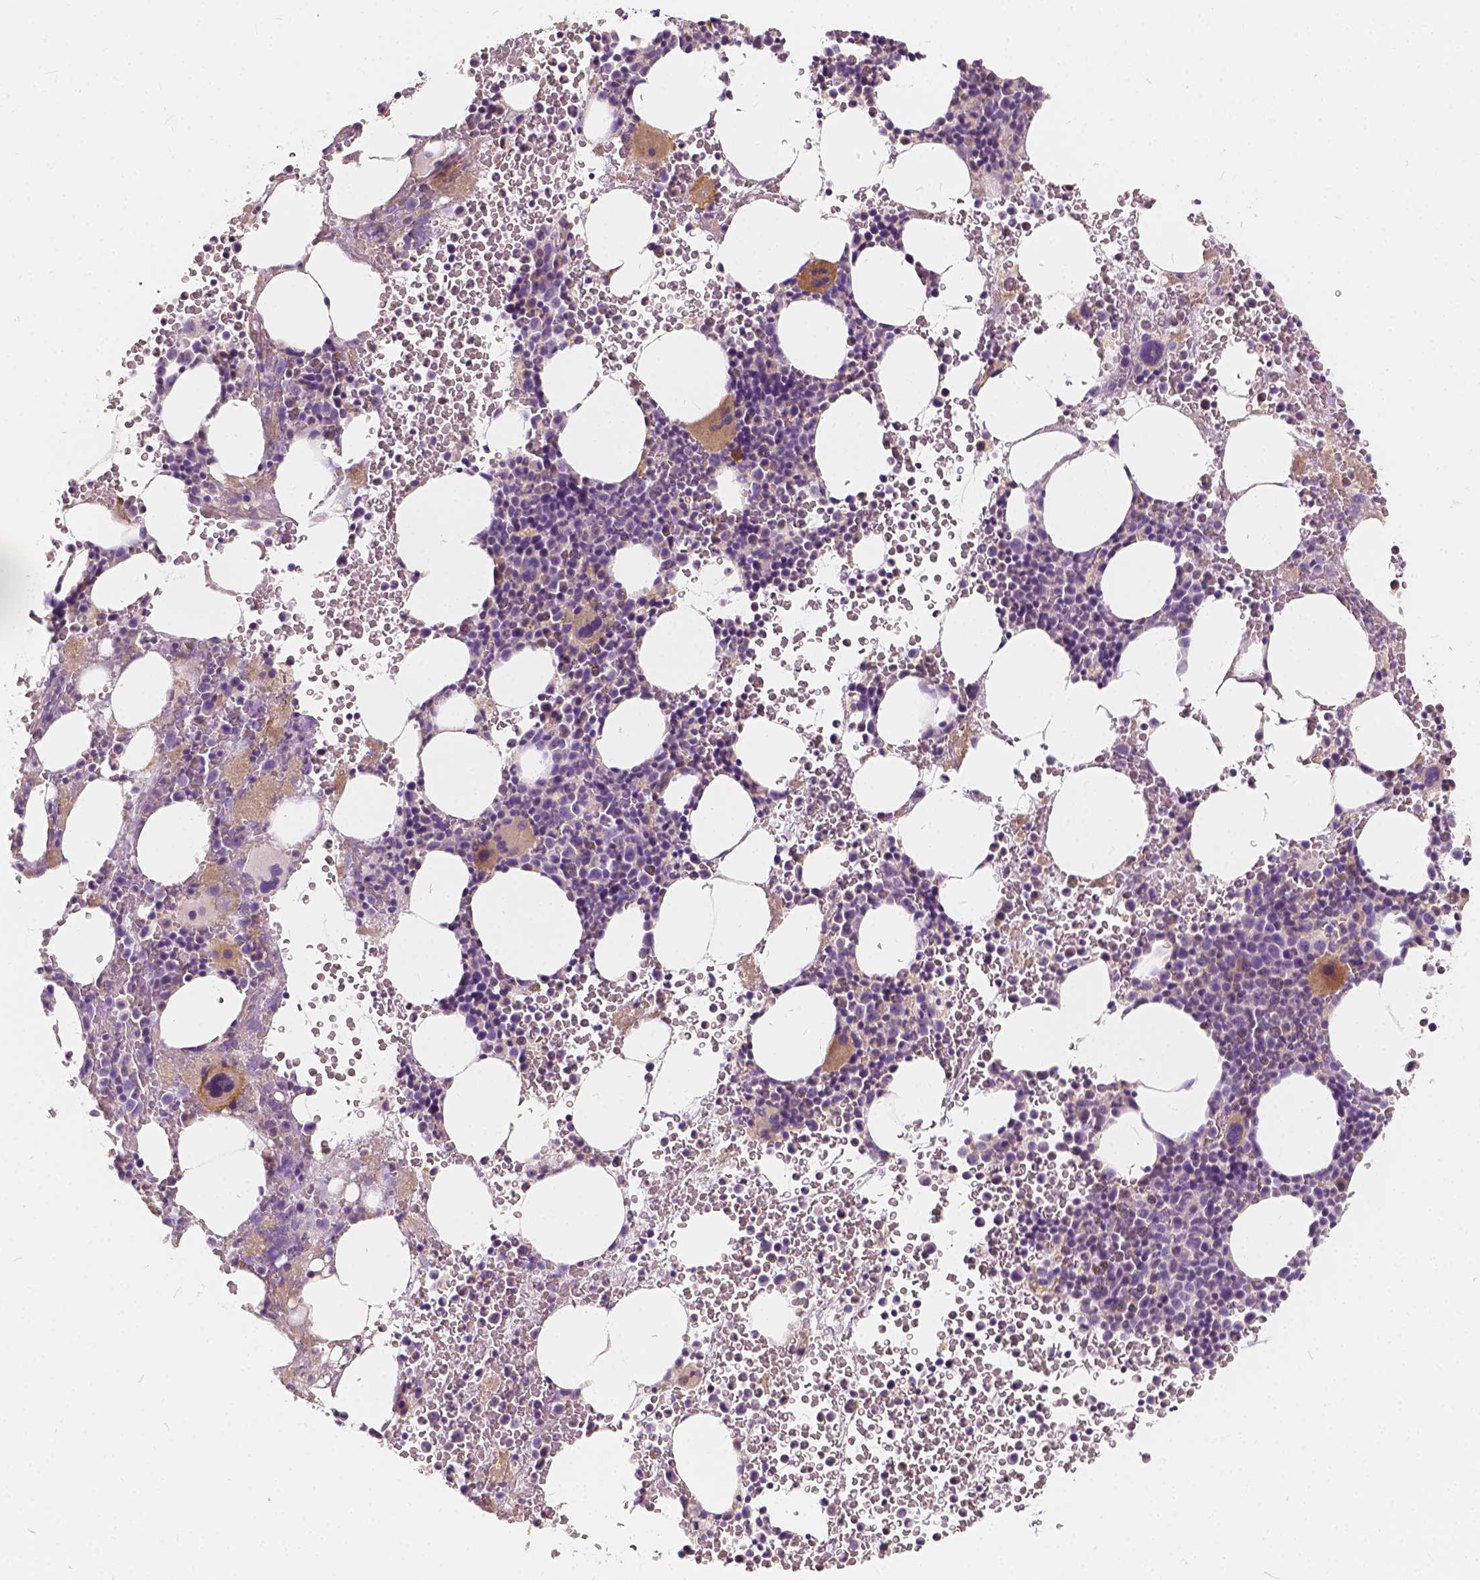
{"staining": {"intensity": "moderate", "quantity": "<25%", "location": "cytoplasmic/membranous"}, "tissue": "bone marrow", "cell_type": "Hematopoietic cells", "image_type": "normal", "snomed": [{"axis": "morphology", "description": "Normal tissue, NOS"}, {"axis": "topography", "description": "Bone marrow"}], "caption": "Immunohistochemical staining of normal bone marrow demonstrates <25% levels of moderate cytoplasmic/membranous protein positivity in about <25% of hematopoietic cells. Using DAB (3,3'-diaminobenzidine) (brown) and hematoxylin (blue) stains, captured at high magnification using brightfield microscopy.", "gene": "KIAA0513", "patient": {"sex": "female", "age": 56}}